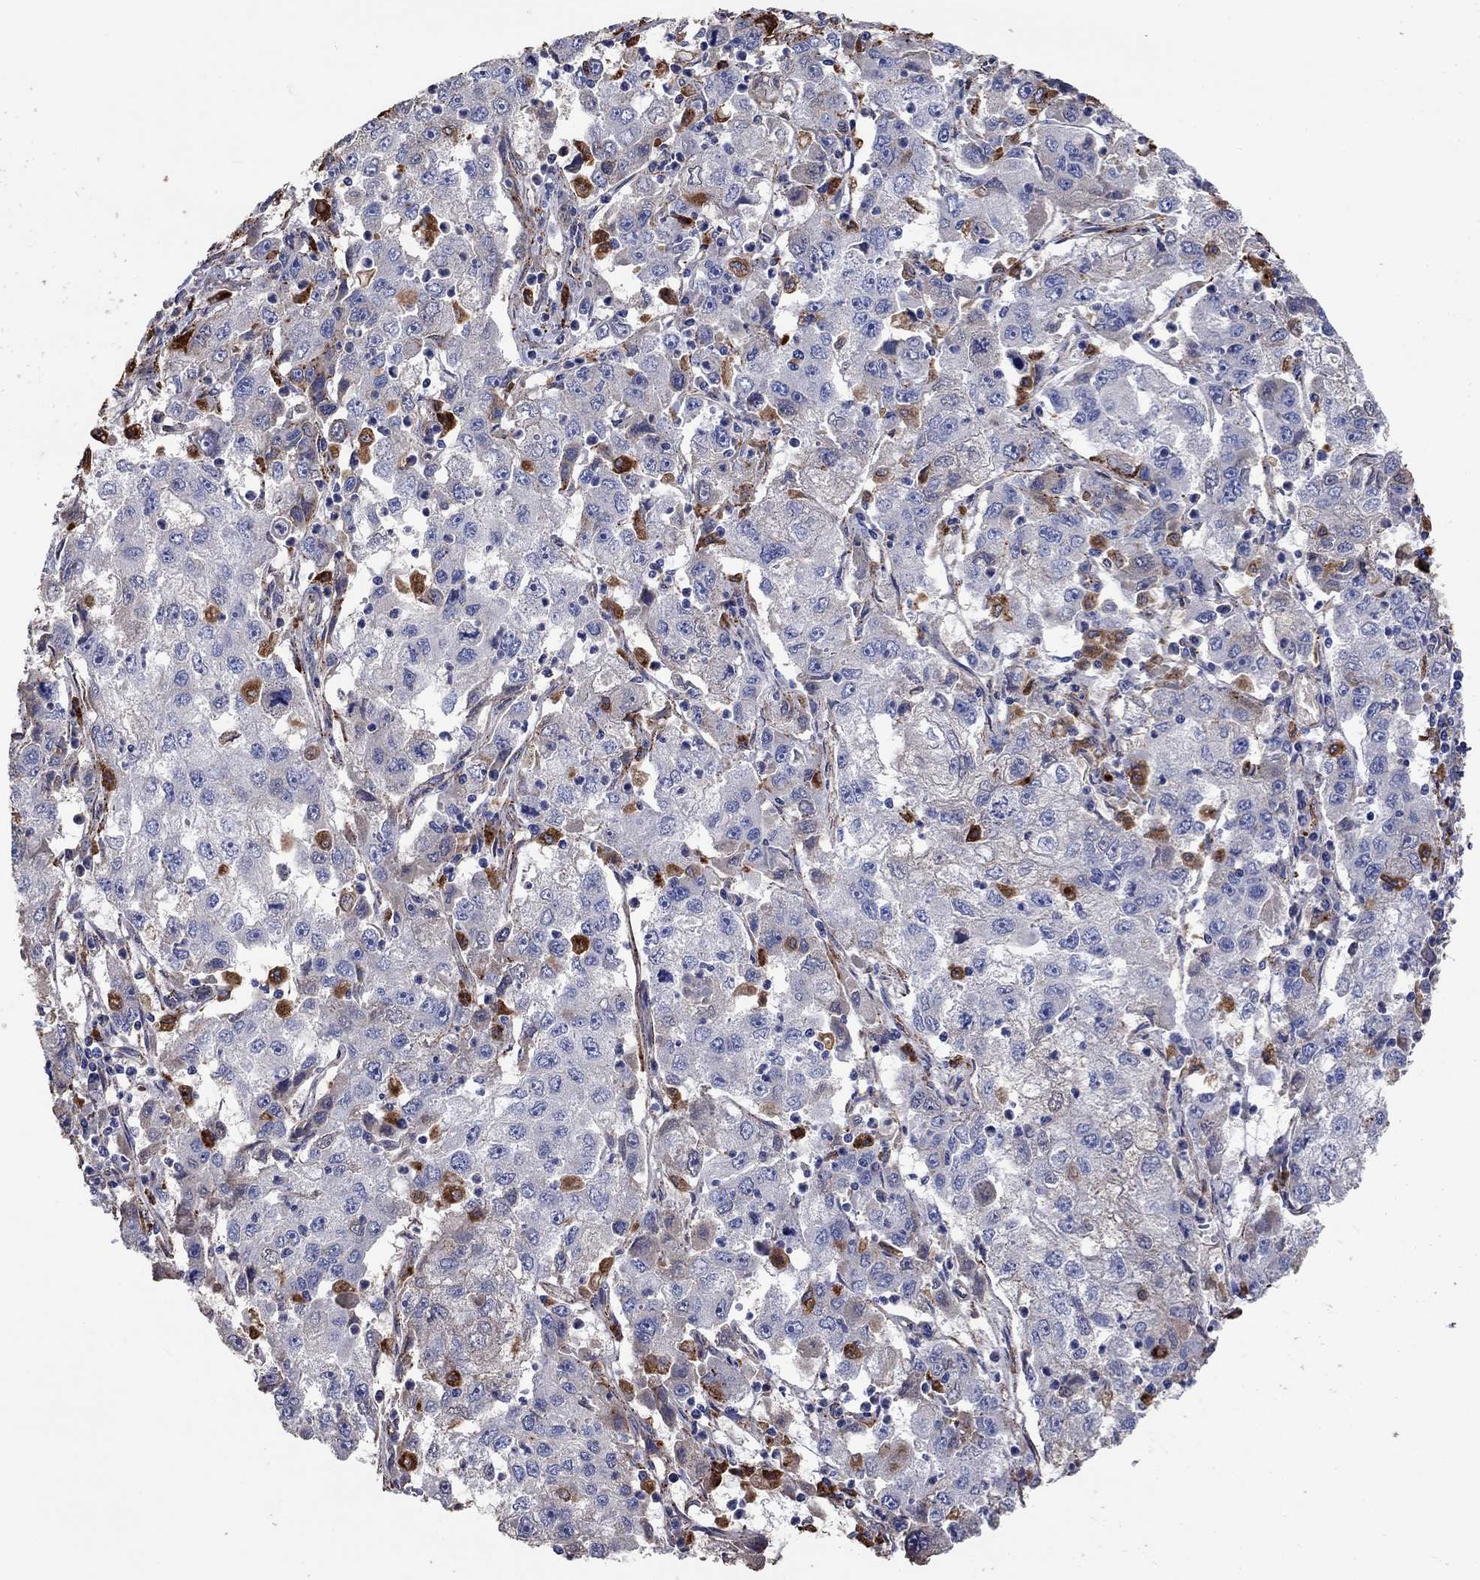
{"staining": {"intensity": "negative", "quantity": "none", "location": "none"}, "tissue": "cervical cancer", "cell_type": "Tumor cells", "image_type": "cancer", "snomed": [{"axis": "morphology", "description": "Squamous cell carcinoma, NOS"}, {"axis": "topography", "description": "Cervix"}], "caption": "This is a image of immunohistochemistry staining of cervical cancer, which shows no expression in tumor cells.", "gene": "CTSB", "patient": {"sex": "female", "age": 36}}